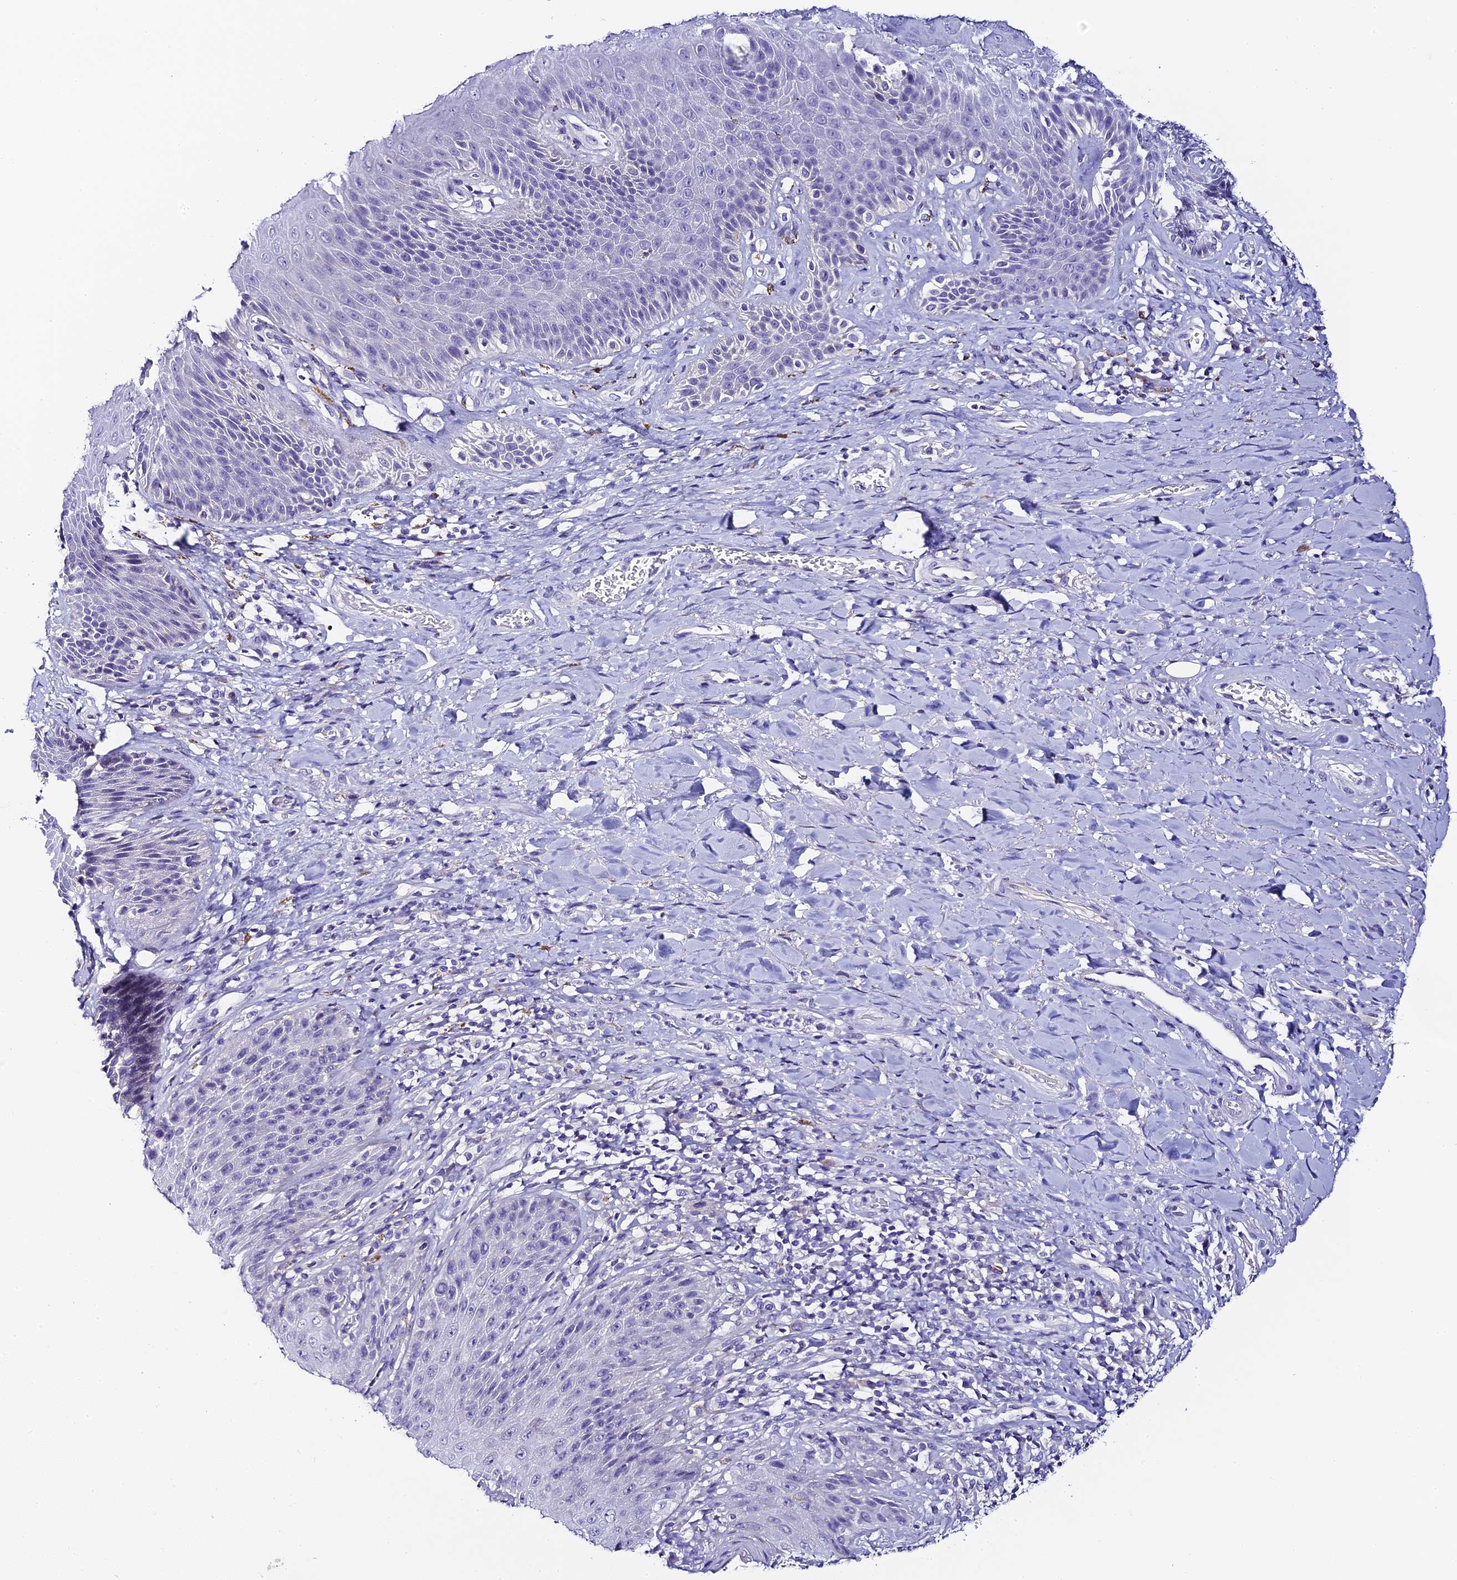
{"staining": {"intensity": "moderate", "quantity": "<25%", "location": "cytoplasmic/membranous"}, "tissue": "skin", "cell_type": "Epidermal cells", "image_type": "normal", "snomed": [{"axis": "morphology", "description": "Normal tissue, NOS"}, {"axis": "topography", "description": "Anal"}], "caption": "Protein analysis of normal skin shows moderate cytoplasmic/membranous staining in about <25% of epidermal cells. (IHC, brightfield microscopy, high magnification).", "gene": "C12orf29", "patient": {"sex": "female", "age": 89}}